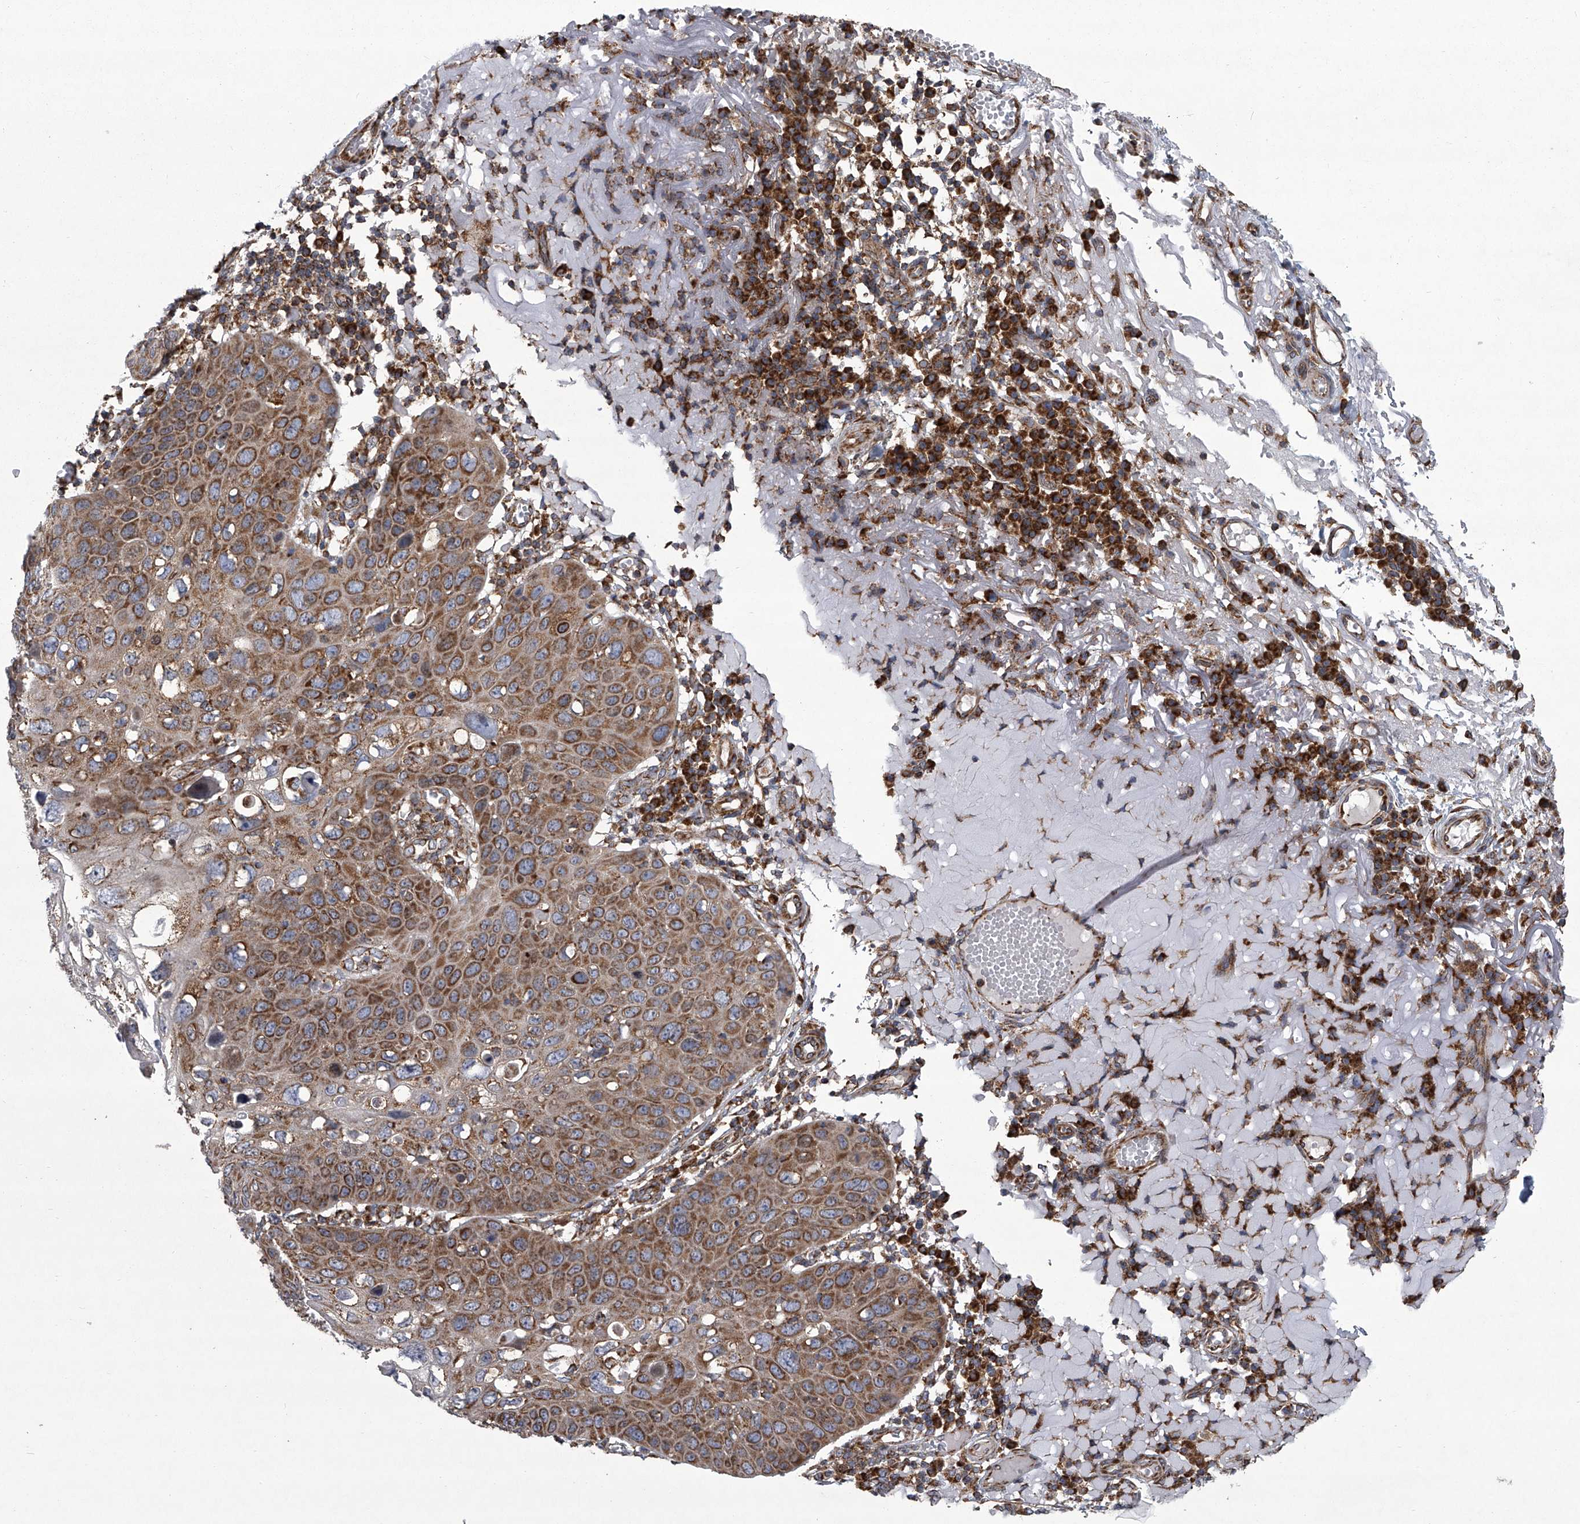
{"staining": {"intensity": "moderate", "quantity": ">75%", "location": "cytoplasmic/membranous"}, "tissue": "skin cancer", "cell_type": "Tumor cells", "image_type": "cancer", "snomed": [{"axis": "morphology", "description": "Squamous cell carcinoma, NOS"}, {"axis": "topography", "description": "Skin"}], "caption": "Human skin squamous cell carcinoma stained with a protein marker reveals moderate staining in tumor cells.", "gene": "ZC3H15", "patient": {"sex": "female", "age": 90}}